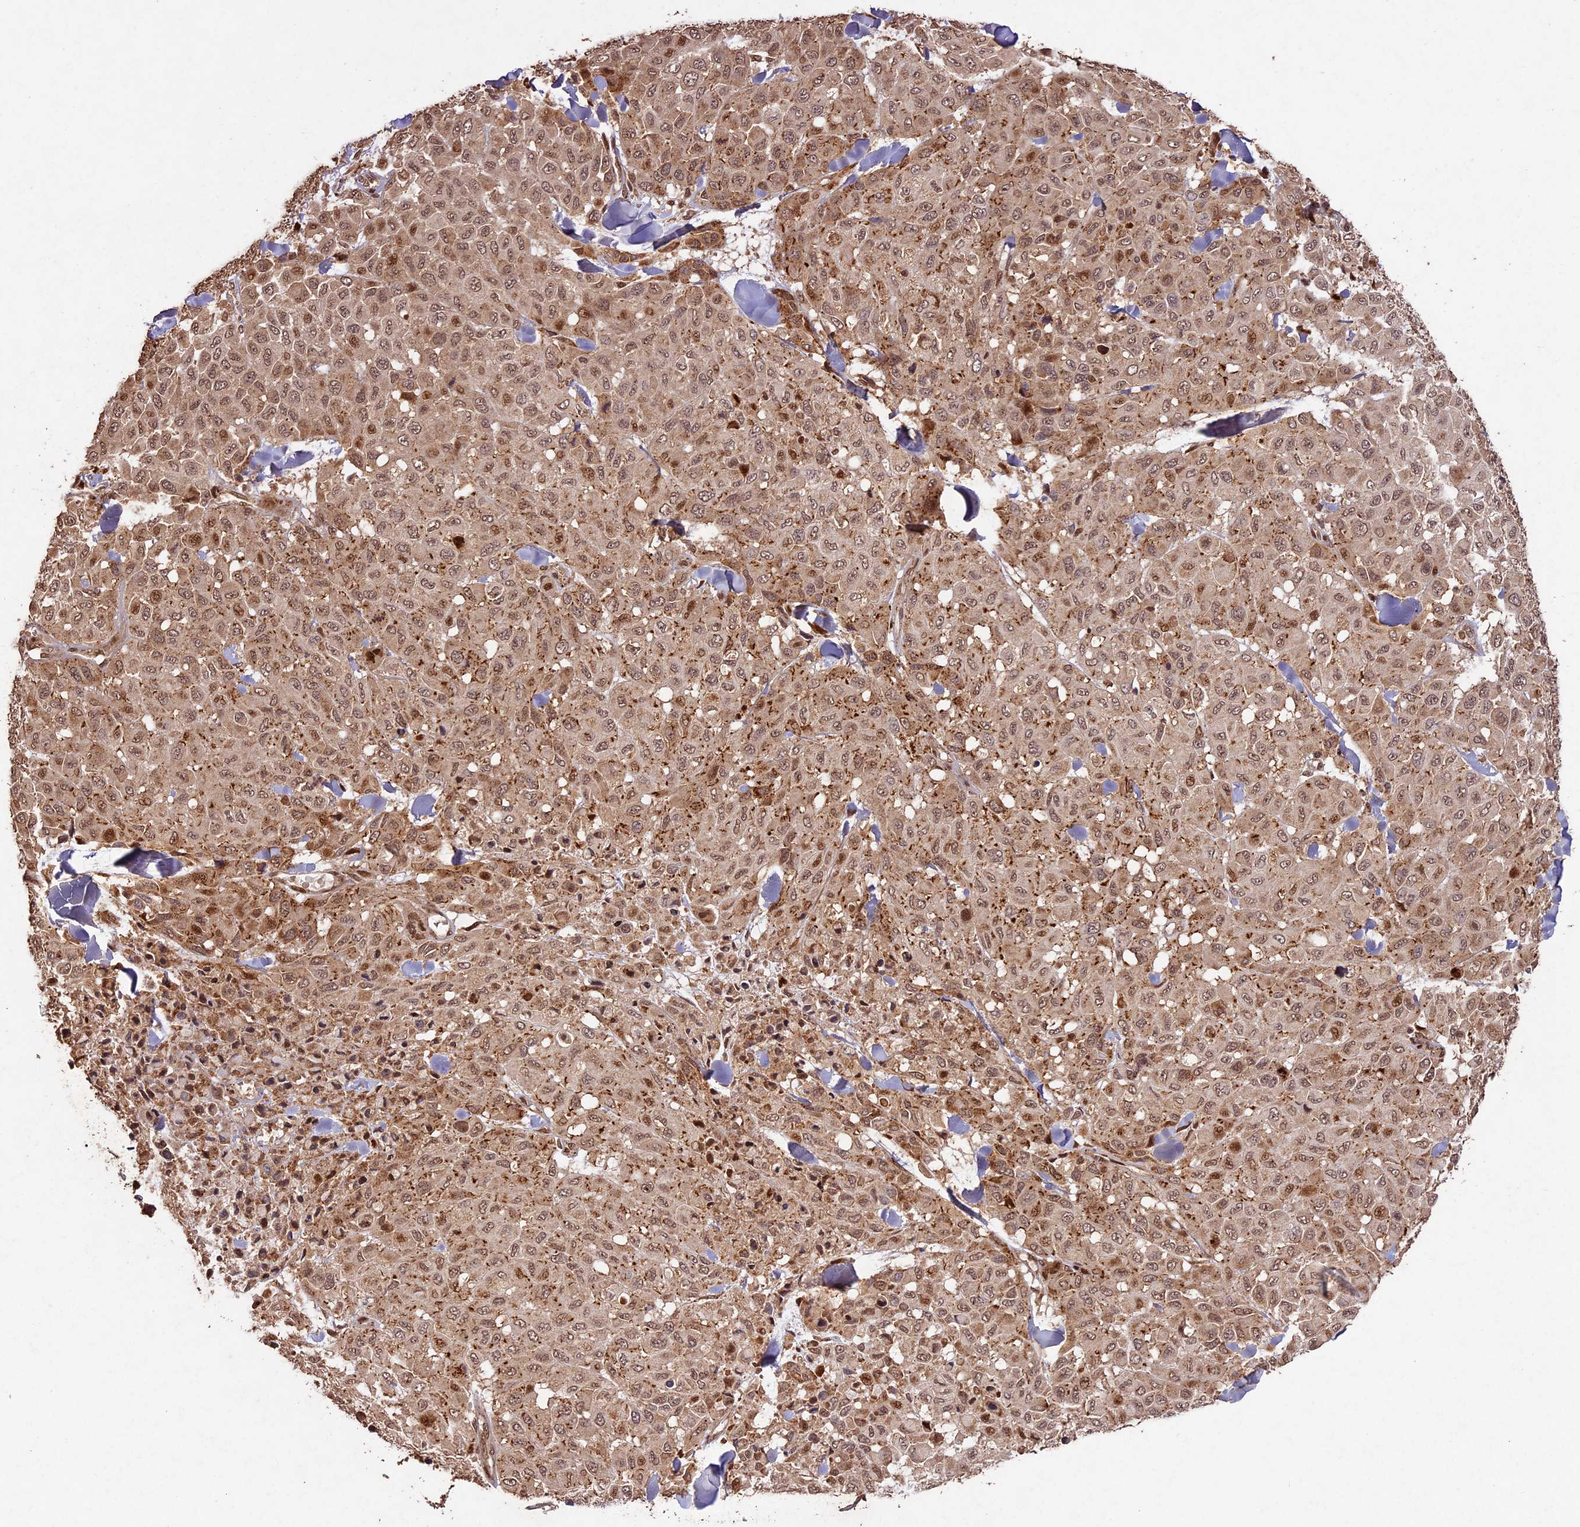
{"staining": {"intensity": "moderate", "quantity": ">75%", "location": "cytoplasmic/membranous,nuclear"}, "tissue": "melanoma", "cell_type": "Tumor cells", "image_type": "cancer", "snomed": [{"axis": "morphology", "description": "Malignant melanoma, Metastatic site"}, {"axis": "topography", "description": "Skin"}], "caption": "The photomicrograph displays a brown stain indicating the presence of a protein in the cytoplasmic/membranous and nuclear of tumor cells in melanoma.", "gene": "CDKN2AIP", "patient": {"sex": "female", "age": 81}}